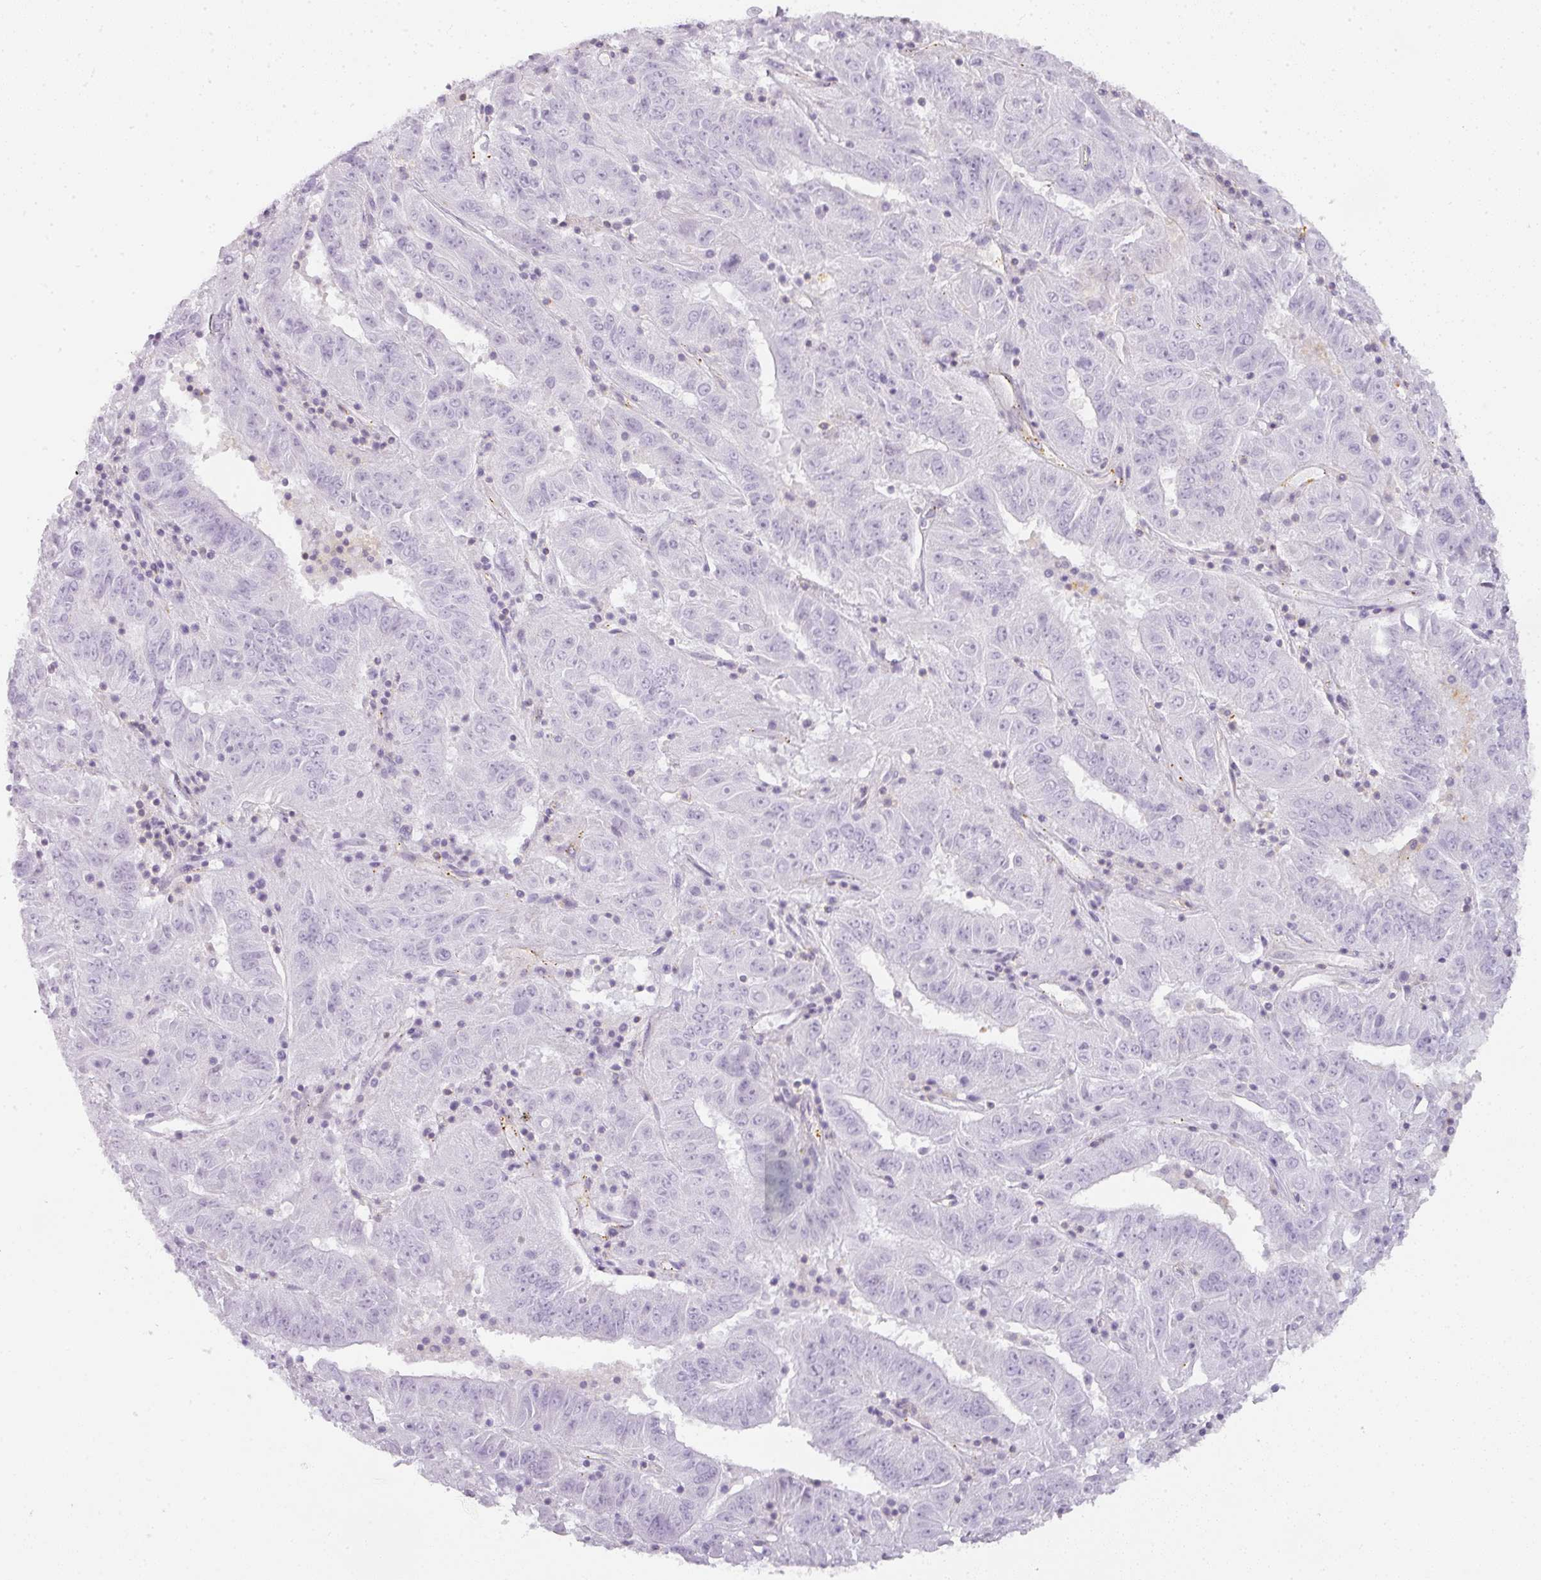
{"staining": {"intensity": "negative", "quantity": "none", "location": "none"}, "tissue": "pancreatic cancer", "cell_type": "Tumor cells", "image_type": "cancer", "snomed": [{"axis": "morphology", "description": "Adenocarcinoma, NOS"}, {"axis": "topography", "description": "Pancreas"}], "caption": "Immunohistochemistry (IHC) micrograph of pancreatic cancer (adenocarcinoma) stained for a protein (brown), which exhibits no staining in tumor cells.", "gene": "TMEM42", "patient": {"sex": "male", "age": 63}}